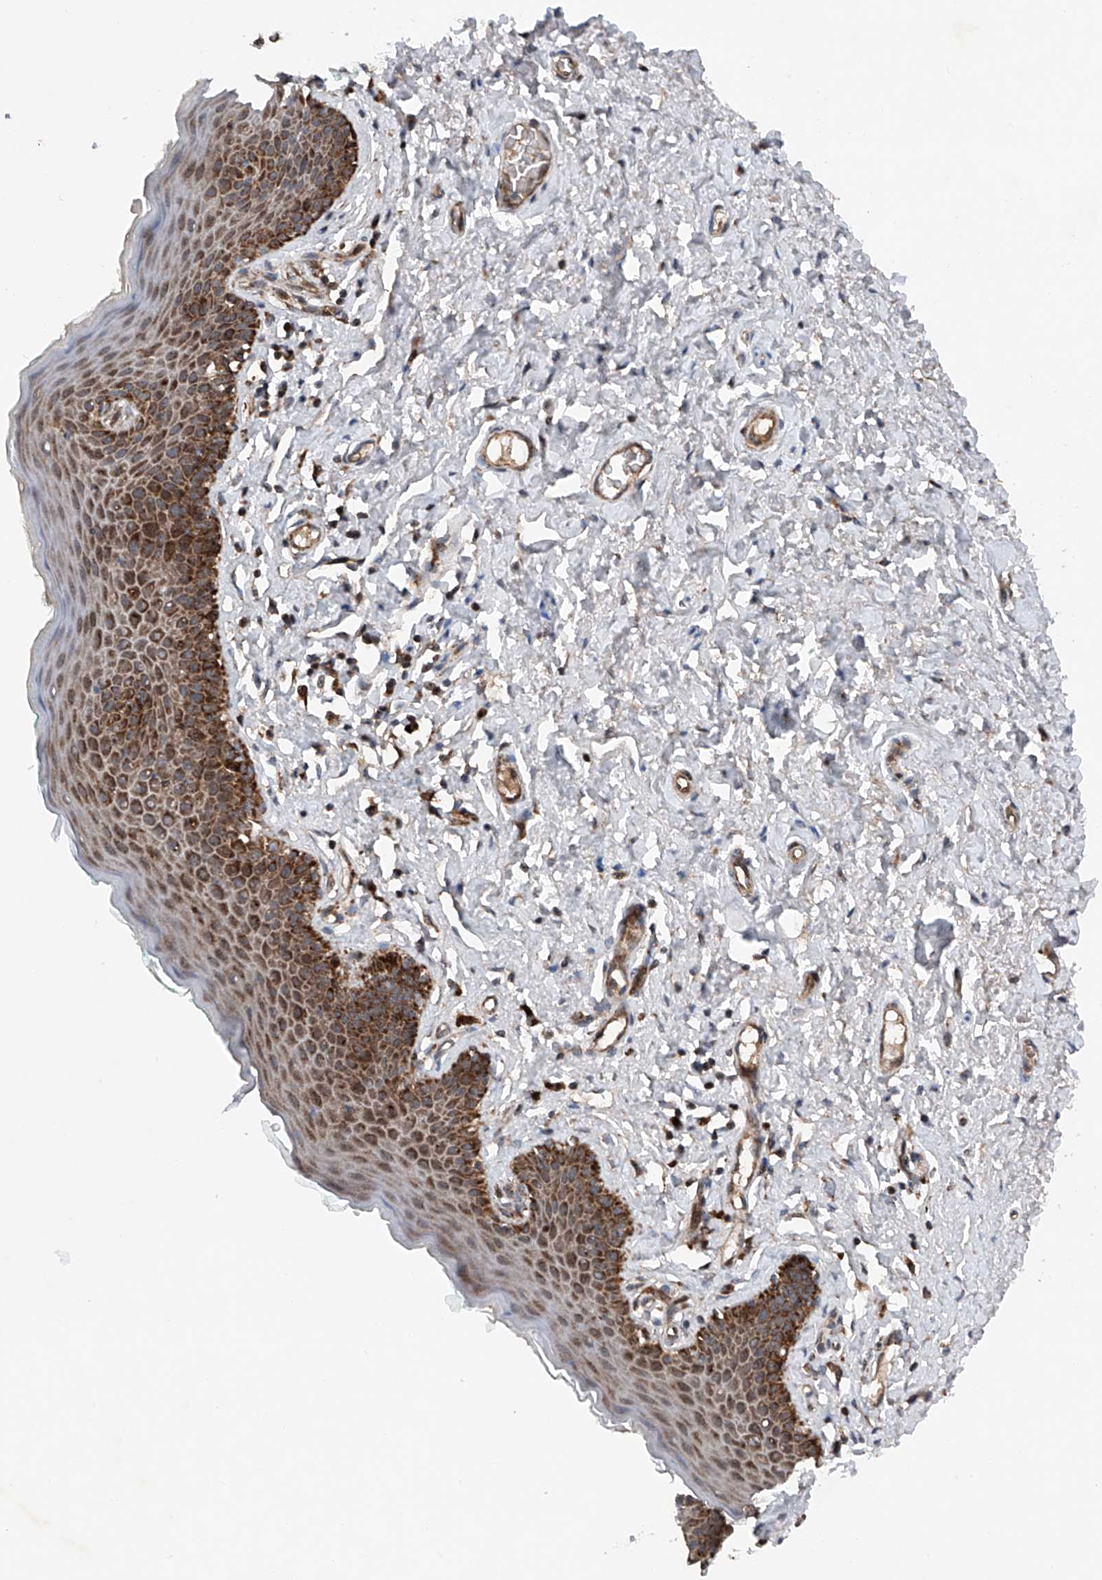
{"staining": {"intensity": "strong", "quantity": ">75%", "location": "cytoplasmic/membranous"}, "tissue": "skin", "cell_type": "Epidermal cells", "image_type": "normal", "snomed": [{"axis": "morphology", "description": "Normal tissue, NOS"}, {"axis": "topography", "description": "Vulva"}], "caption": "IHC of benign skin exhibits high levels of strong cytoplasmic/membranous expression in about >75% of epidermal cells.", "gene": "DAD1", "patient": {"sex": "female", "age": 66}}